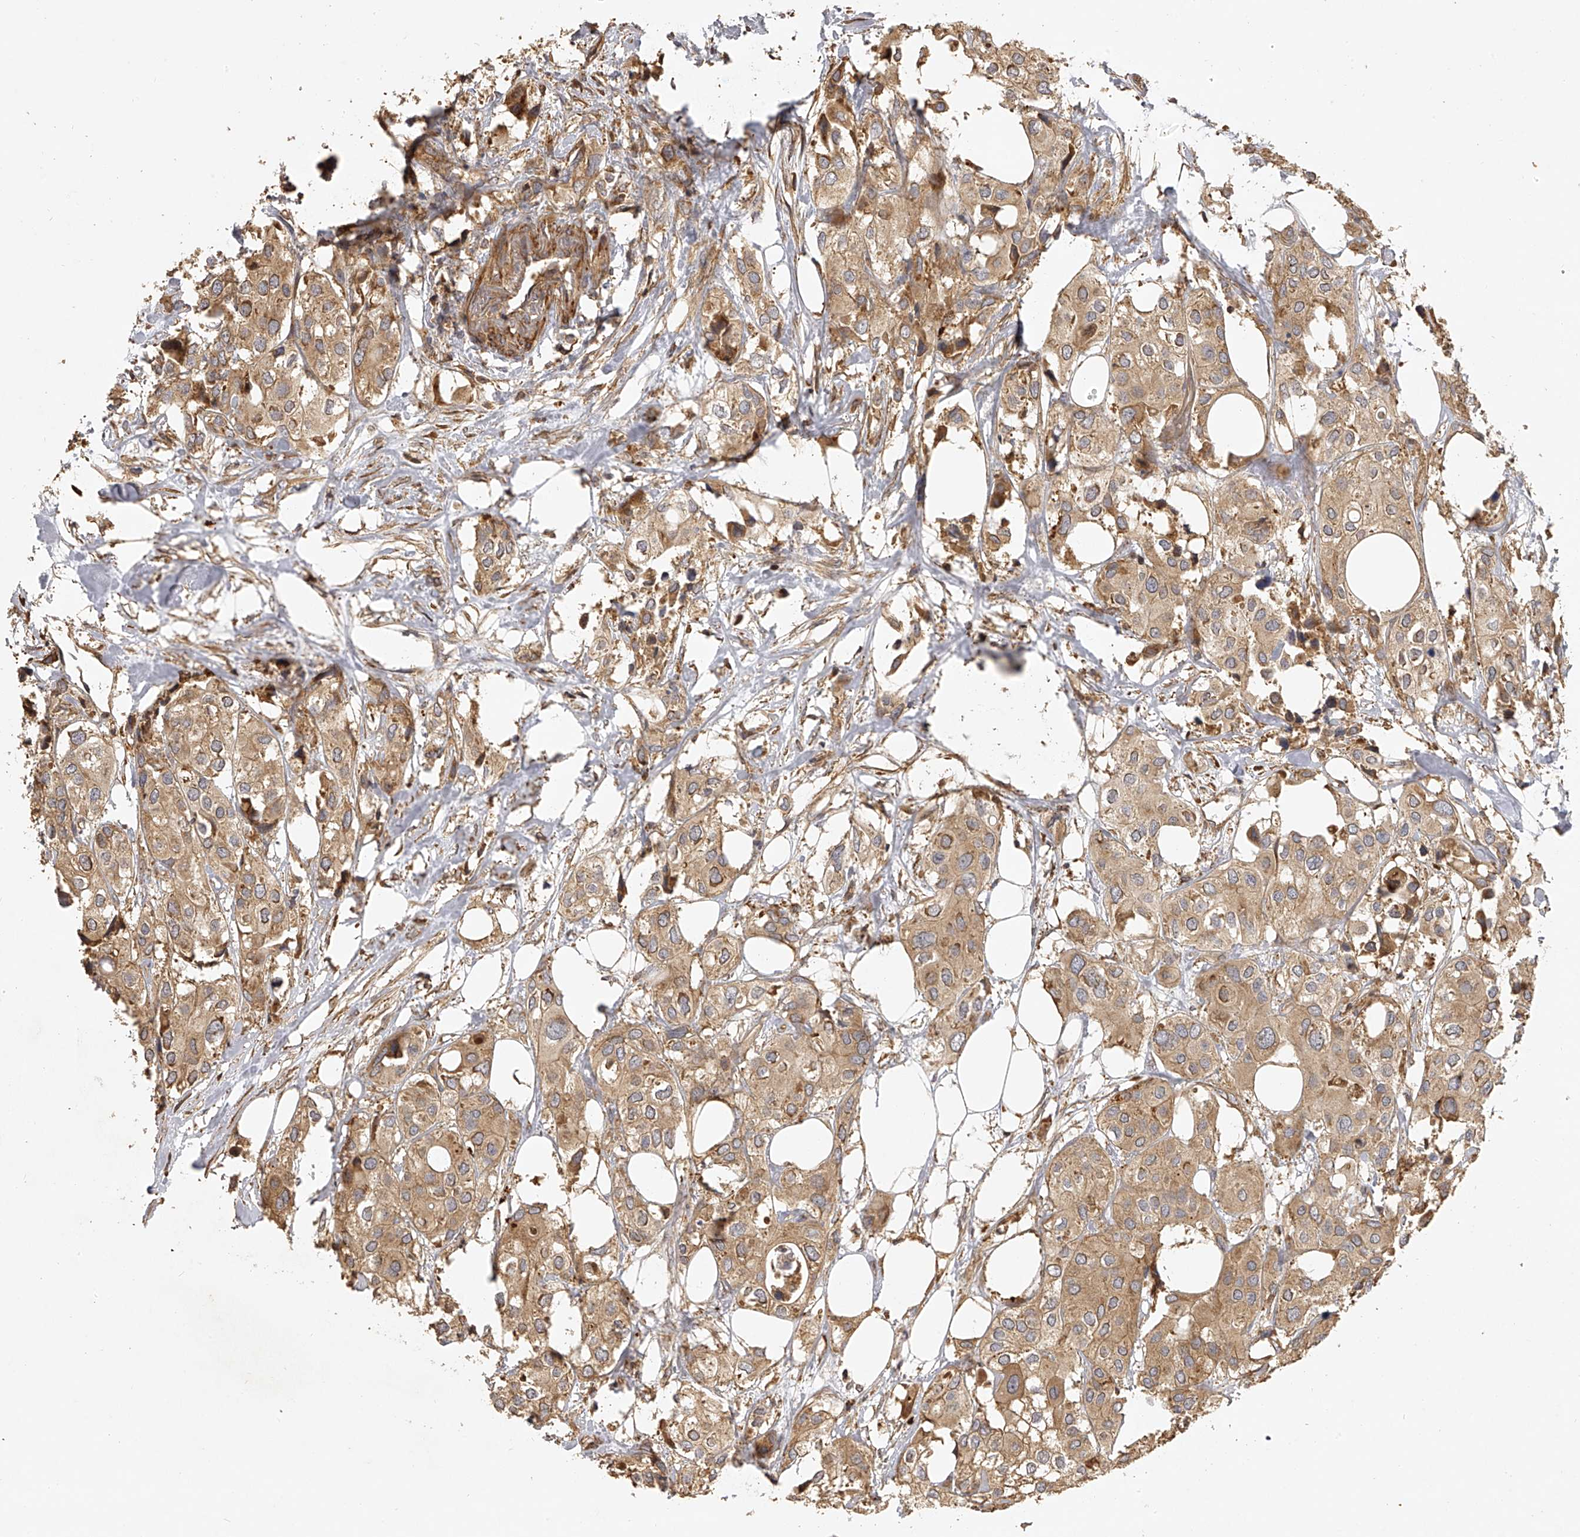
{"staining": {"intensity": "moderate", "quantity": ">75%", "location": "cytoplasmic/membranous"}, "tissue": "urothelial cancer", "cell_type": "Tumor cells", "image_type": "cancer", "snomed": [{"axis": "morphology", "description": "Urothelial carcinoma, High grade"}, {"axis": "topography", "description": "Urinary bladder"}], "caption": "This image shows IHC staining of human high-grade urothelial carcinoma, with medium moderate cytoplasmic/membranous staining in about >75% of tumor cells.", "gene": "DOCK9", "patient": {"sex": "male", "age": 64}}